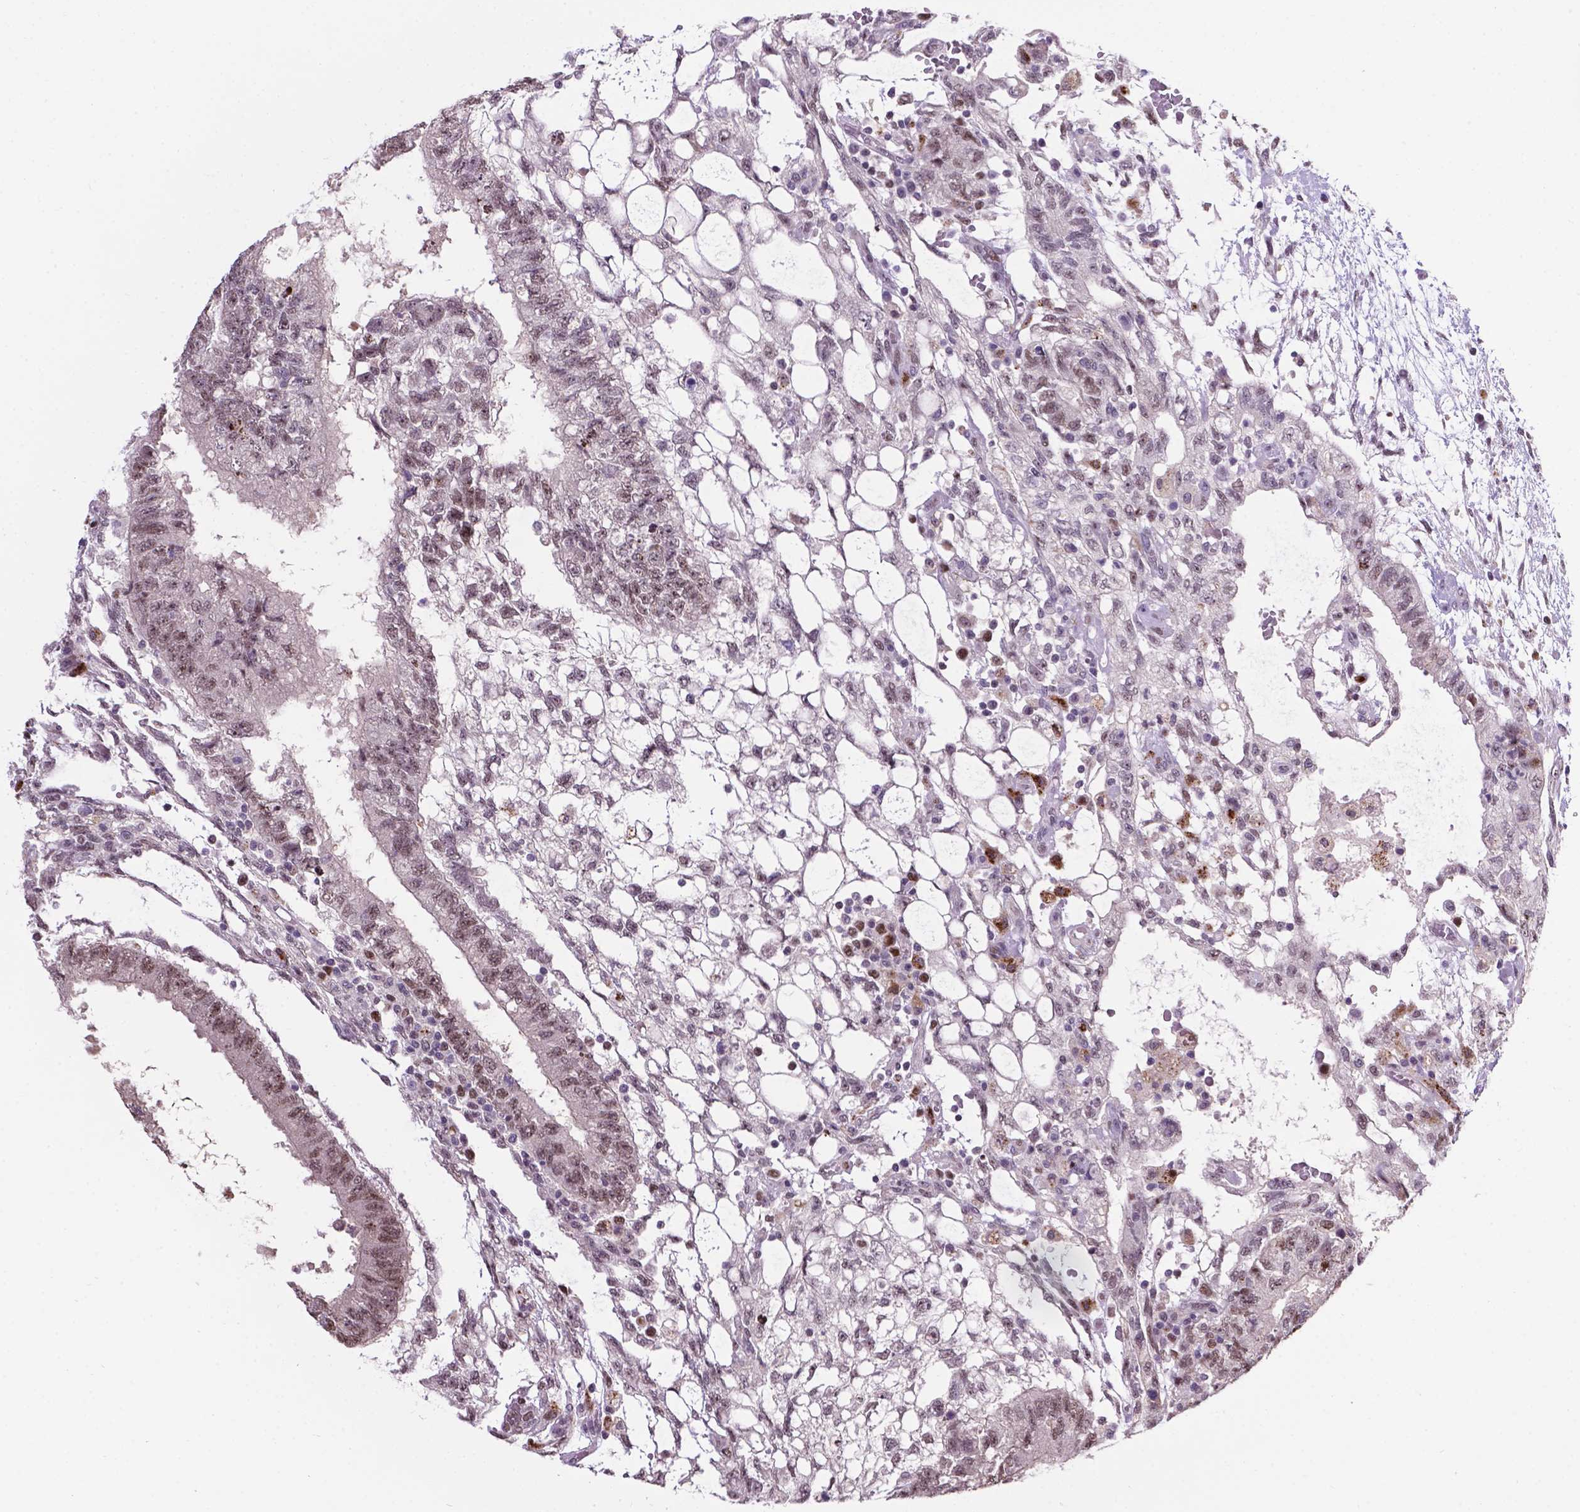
{"staining": {"intensity": "moderate", "quantity": "25%-75%", "location": "nuclear"}, "tissue": "testis cancer", "cell_type": "Tumor cells", "image_type": "cancer", "snomed": [{"axis": "morphology", "description": "Carcinoma, Embryonal, NOS"}, {"axis": "topography", "description": "Testis"}], "caption": "This histopathology image displays immunohistochemistry (IHC) staining of embryonal carcinoma (testis), with medium moderate nuclear expression in approximately 25%-75% of tumor cells.", "gene": "SMAD3", "patient": {"sex": "male", "age": 32}}